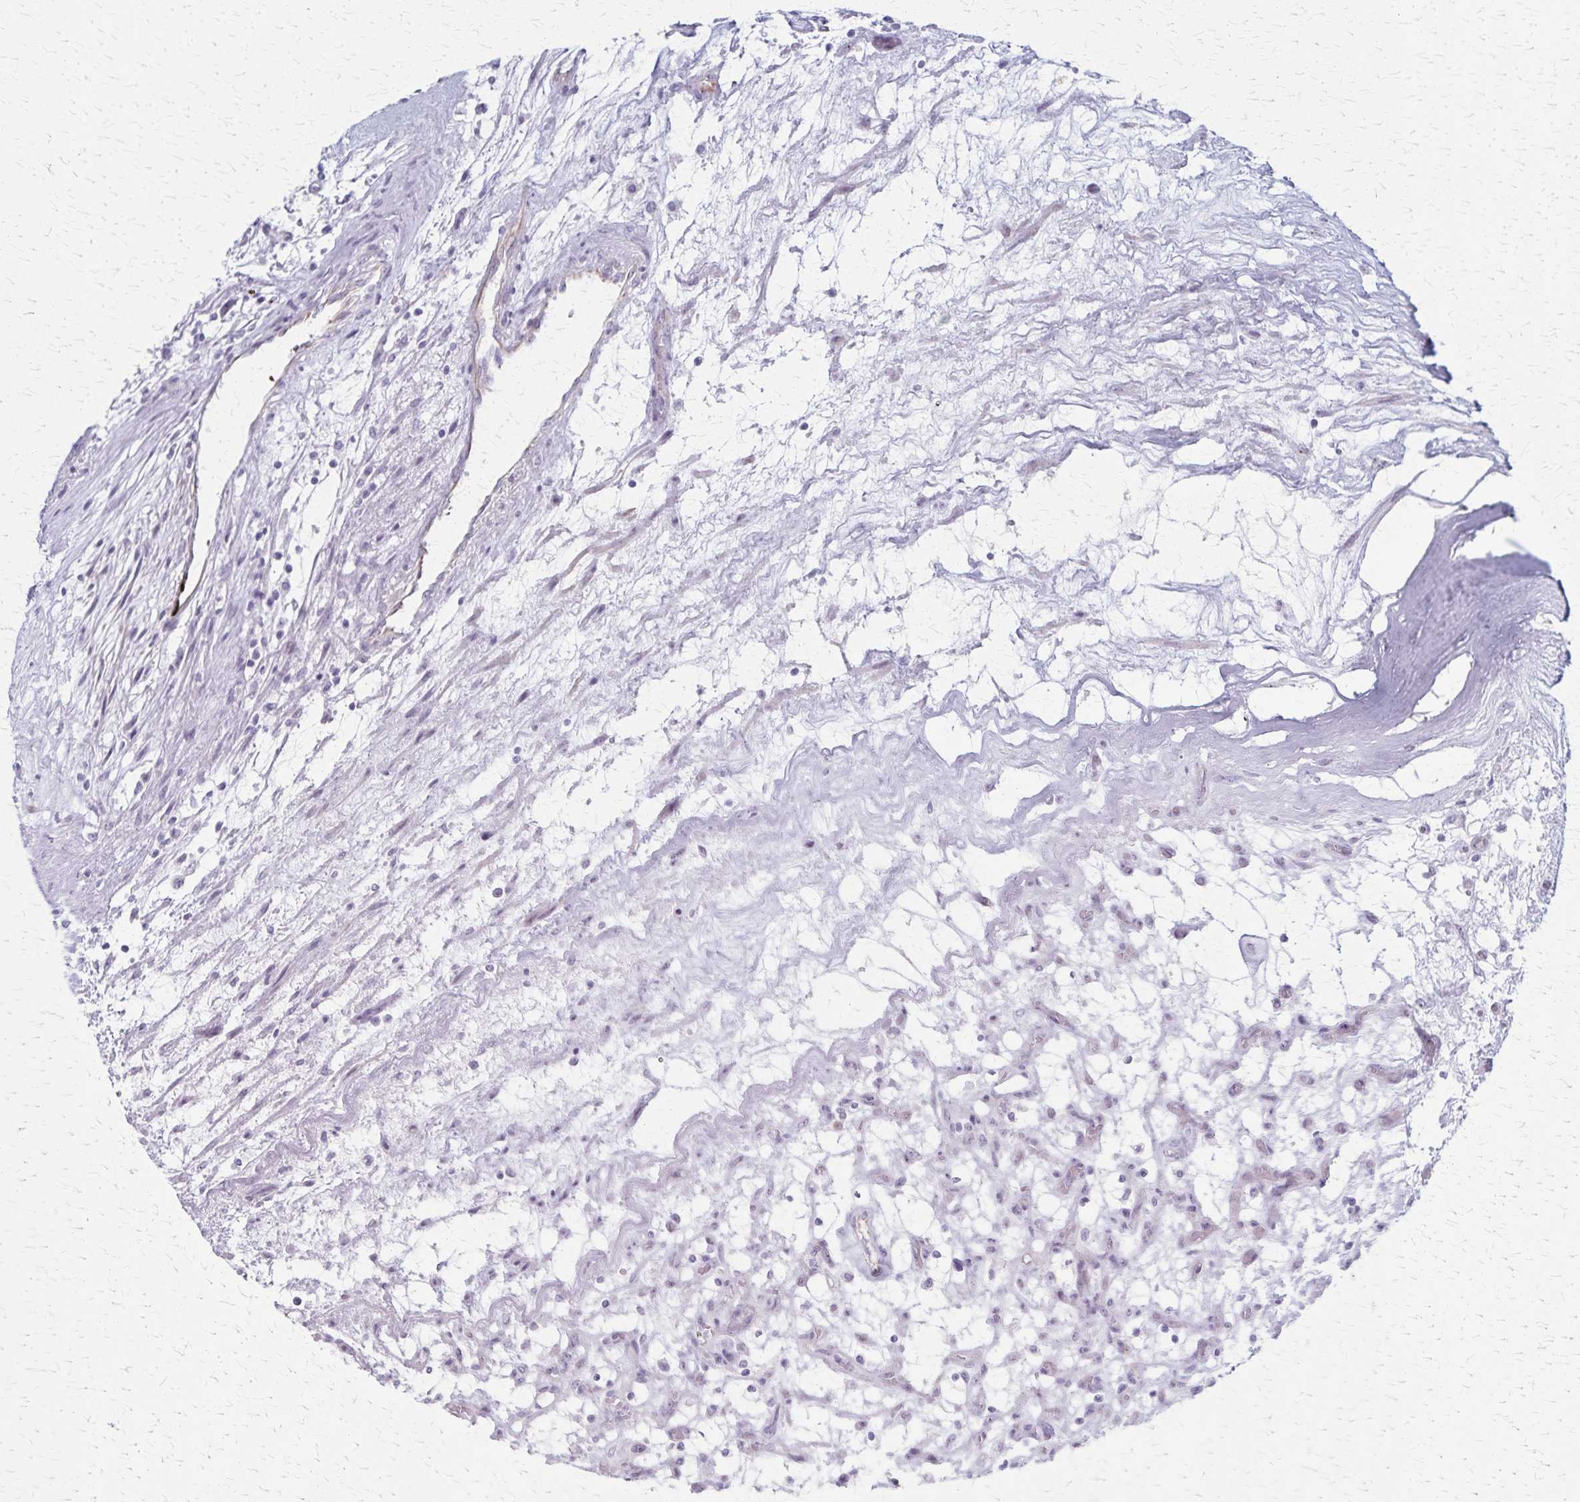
{"staining": {"intensity": "negative", "quantity": "none", "location": "none"}, "tissue": "renal cancer", "cell_type": "Tumor cells", "image_type": "cancer", "snomed": [{"axis": "morphology", "description": "Adenocarcinoma, NOS"}, {"axis": "topography", "description": "Kidney"}], "caption": "Immunohistochemistry (IHC) micrograph of neoplastic tissue: renal cancer stained with DAB displays no significant protein positivity in tumor cells.", "gene": "DLK2", "patient": {"sex": "female", "age": 69}}